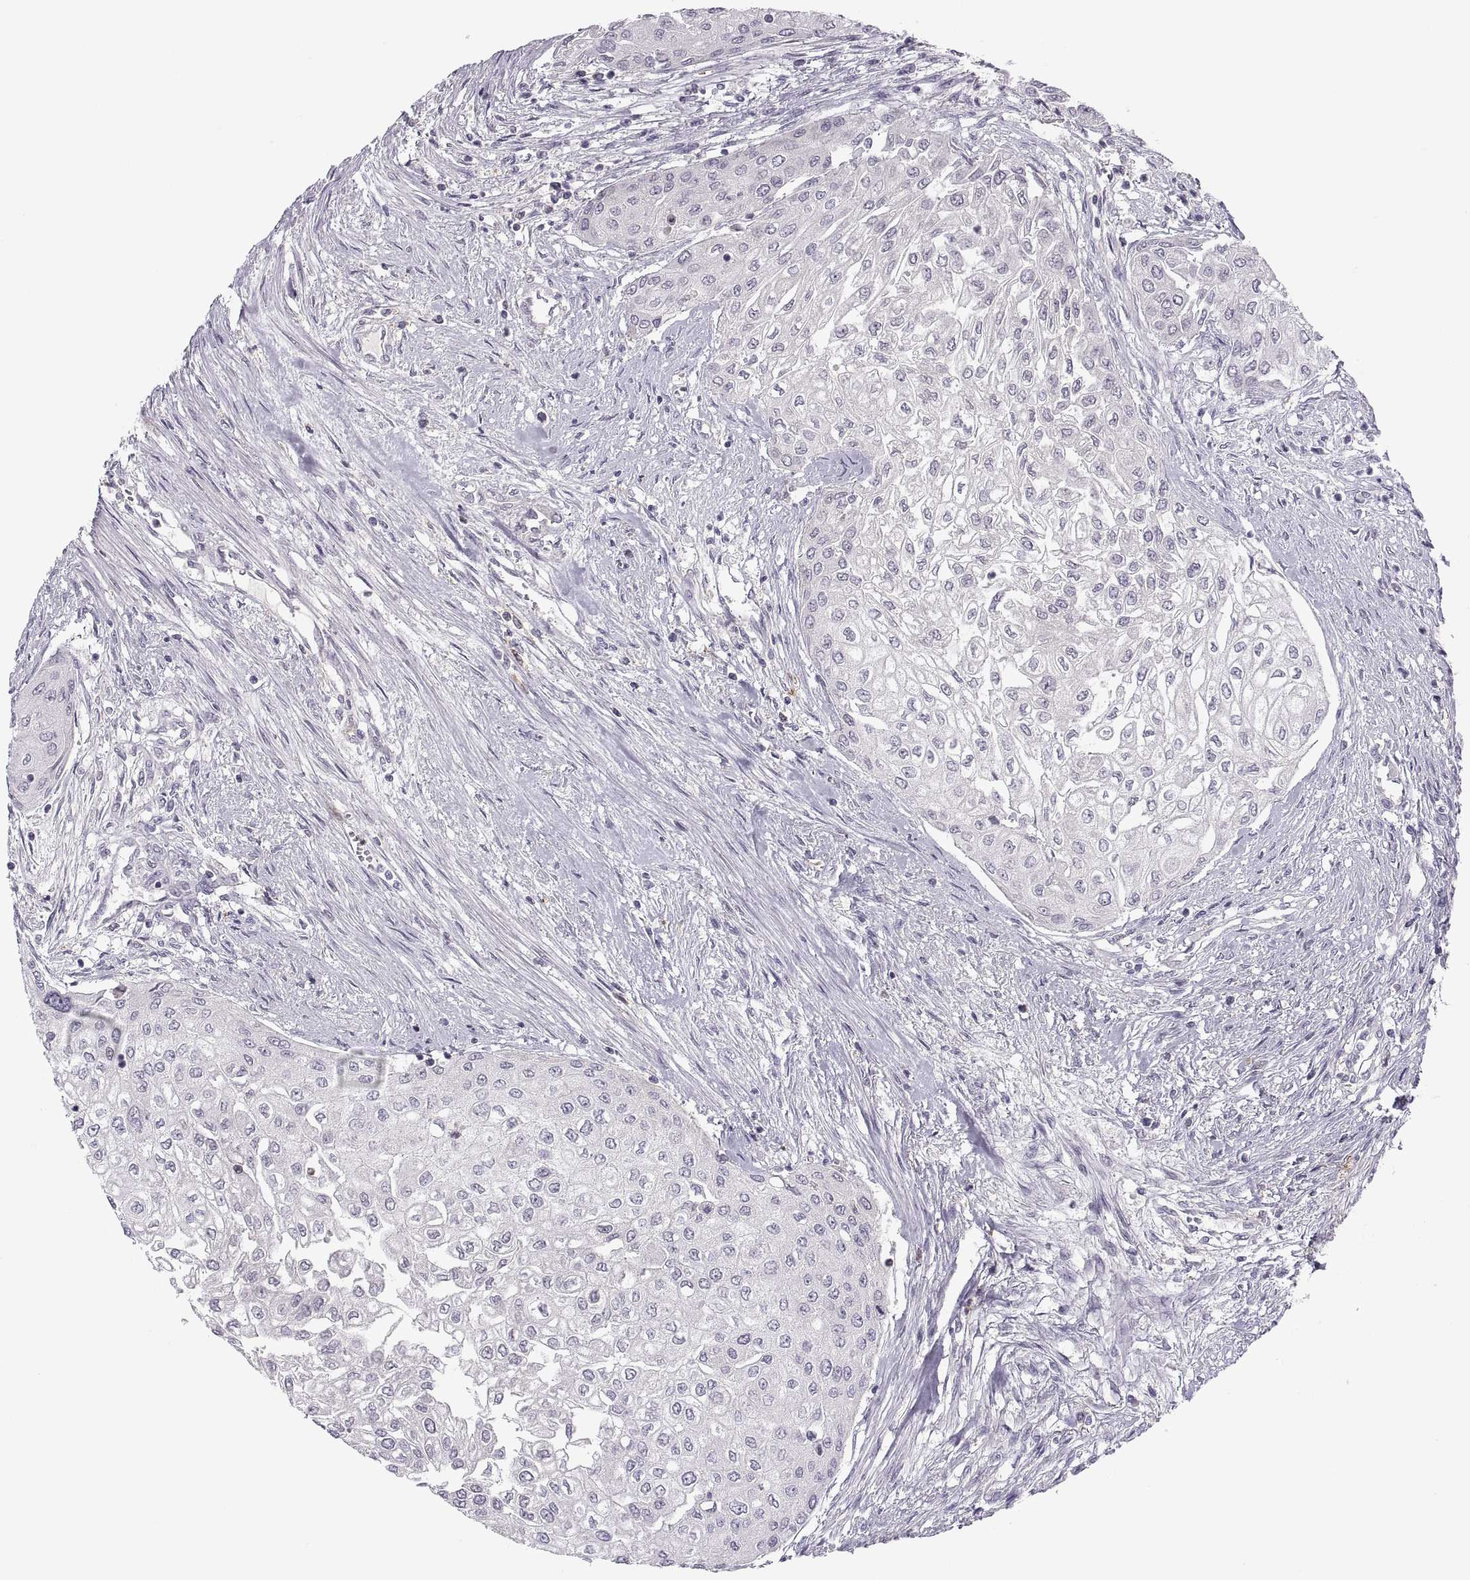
{"staining": {"intensity": "negative", "quantity": "none", "location": "none"}, "tissue": "urothelial cancer", "cell_type": "Tumor cells", "image_type": "cancer", "snomed": [{"axis": "morphology", "description": "Urothelial carcinoma, High grade"}, {"axis": "topography", "description": "Urinary bladder"}], "caption": "The immunohistochemistry photomicrograph has no significant positivity in tumor cells of urothelial cancer tissue.", "gene": "CHCT1", "patient": {"sex": "male", "age": 62}}